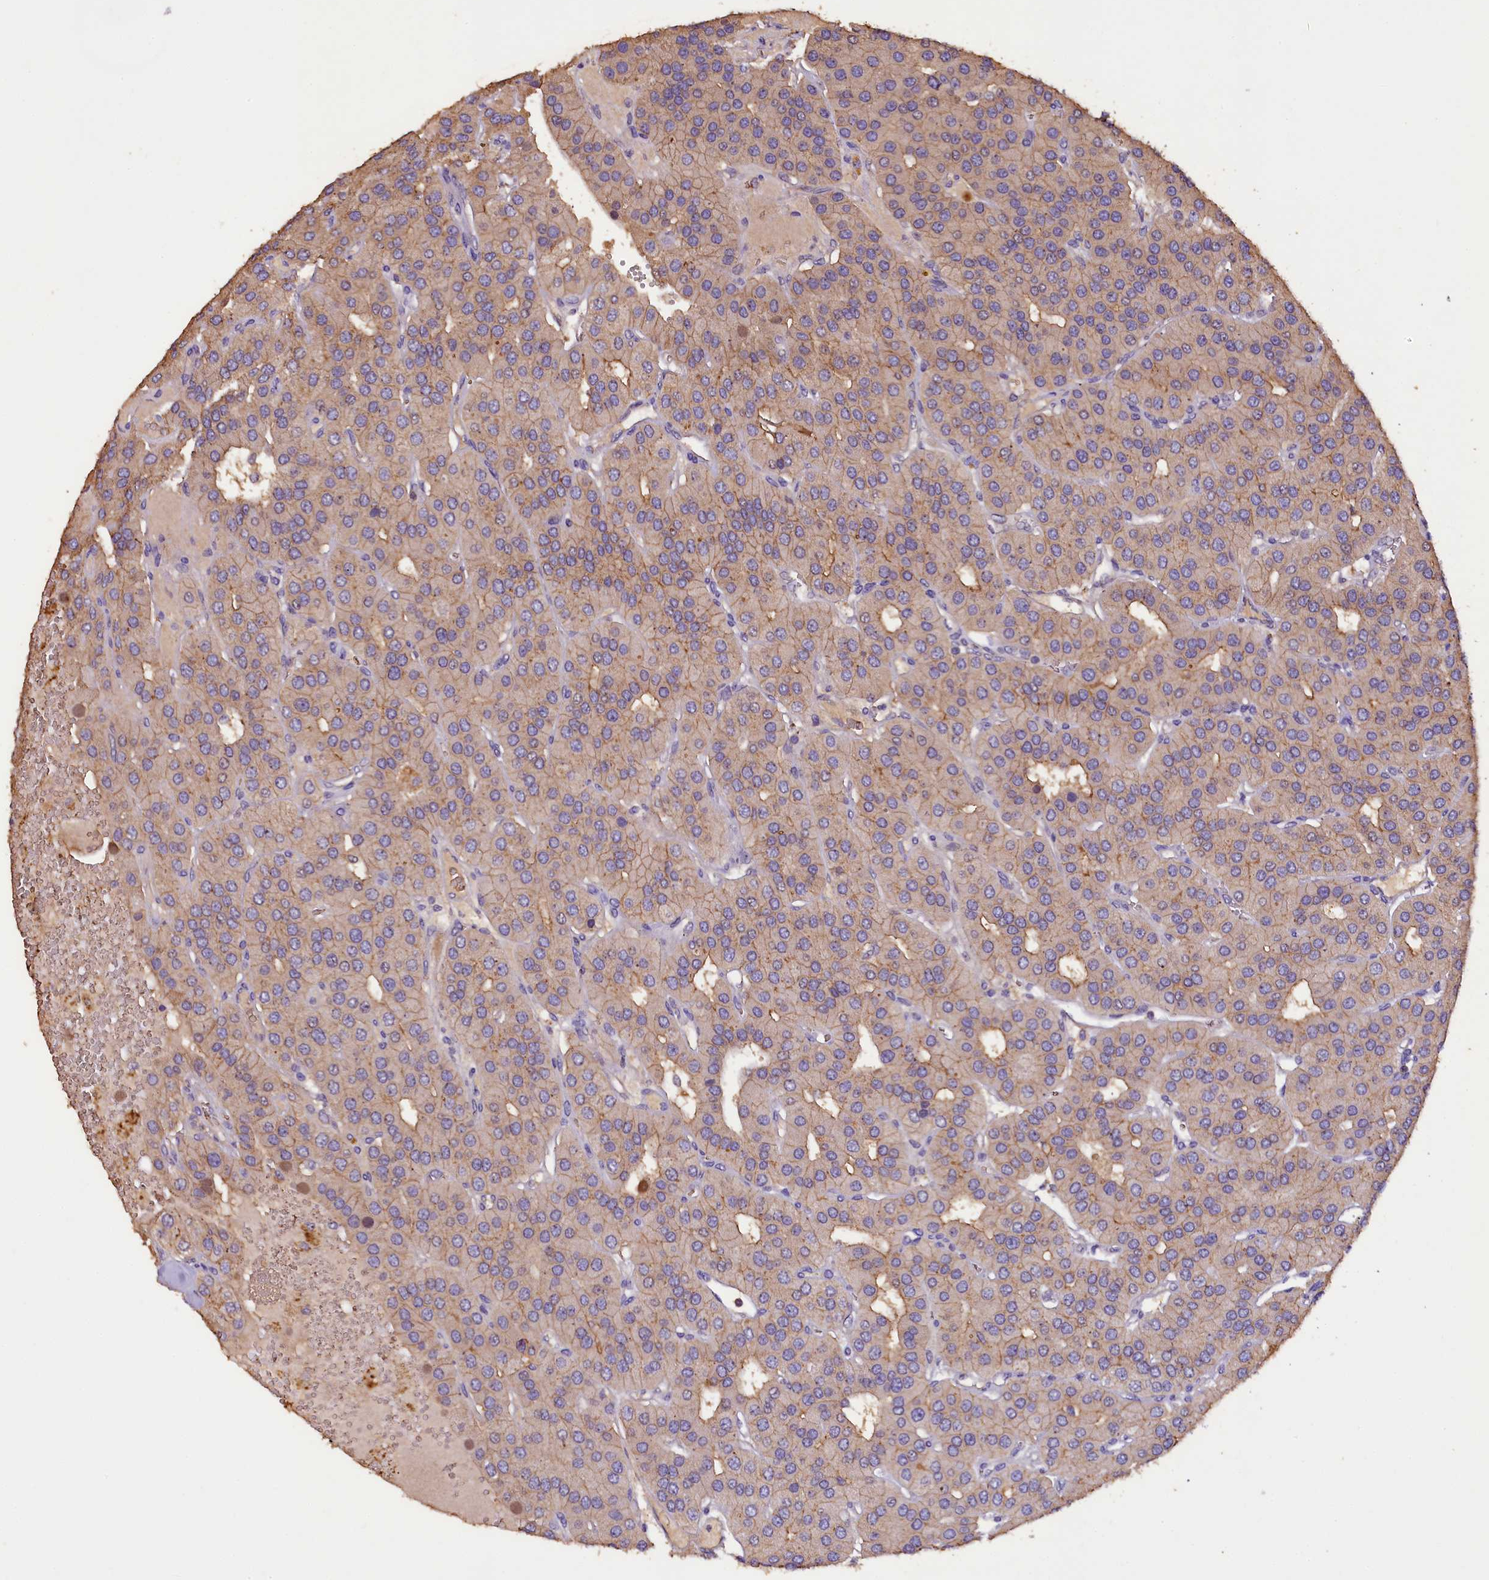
{"staining": {"intensity": "weak", "quantity": ">75%", "location": "cytoplasmic/membranous"}, "tissue": "parathyroid gland", "cell_type": "Glandular cells", "image_type": "normal", "snomed": [{"axis": "morphology", "description": "Normal tissue, NOS"}, {"axis": "morphology", "description": "Adenoma, NOS"}, {"axis": "topography", "description": "Parathyroid gland"}], "caption": "Immunohistochemistry of benign parathyroid gland reveals low levels of weak cytoplasmic/membranous staining in approximately >75% of glandular cells.", "gene": "PLXNB1", "patient": {"sex": "female", "age": 86}}